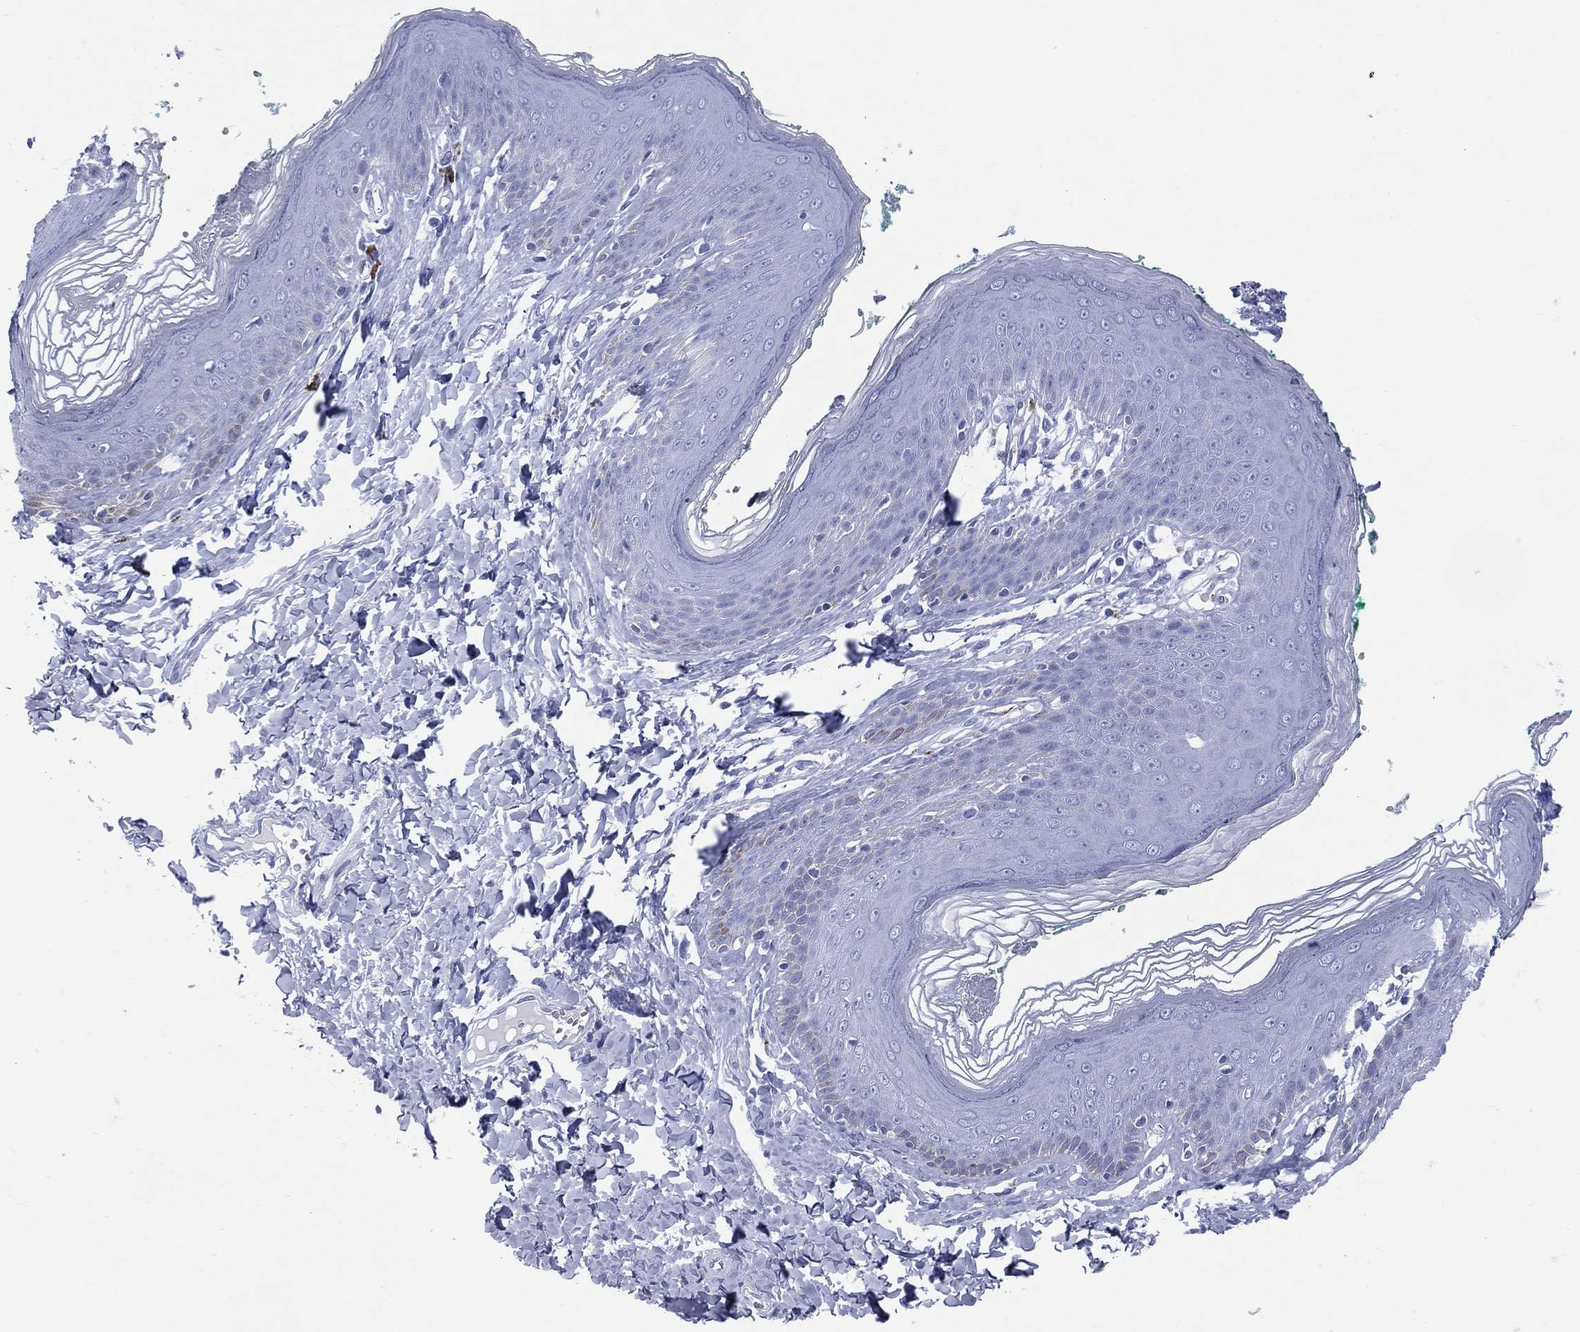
{"staining": {"intensity": "negative", "quantity": "none", "location": "none"}, "tissue": "skin", "cell_type": "Epidermal cells", "image_type": "normal", "snomed": [{"axis": "morphology", "description": "Normal tissue, NOS"}, {"axis": "topography", "description": "Vulva"}], "caption": "IHC image of normal skin: skin stained with DAB reveals no significant protein expression in epidermal cells. (DAB (3,3'-diaminobenzidine) IHC, high magnification).", "gene": "CYLC1", "patient": {"sex": "female", "age": 66}}